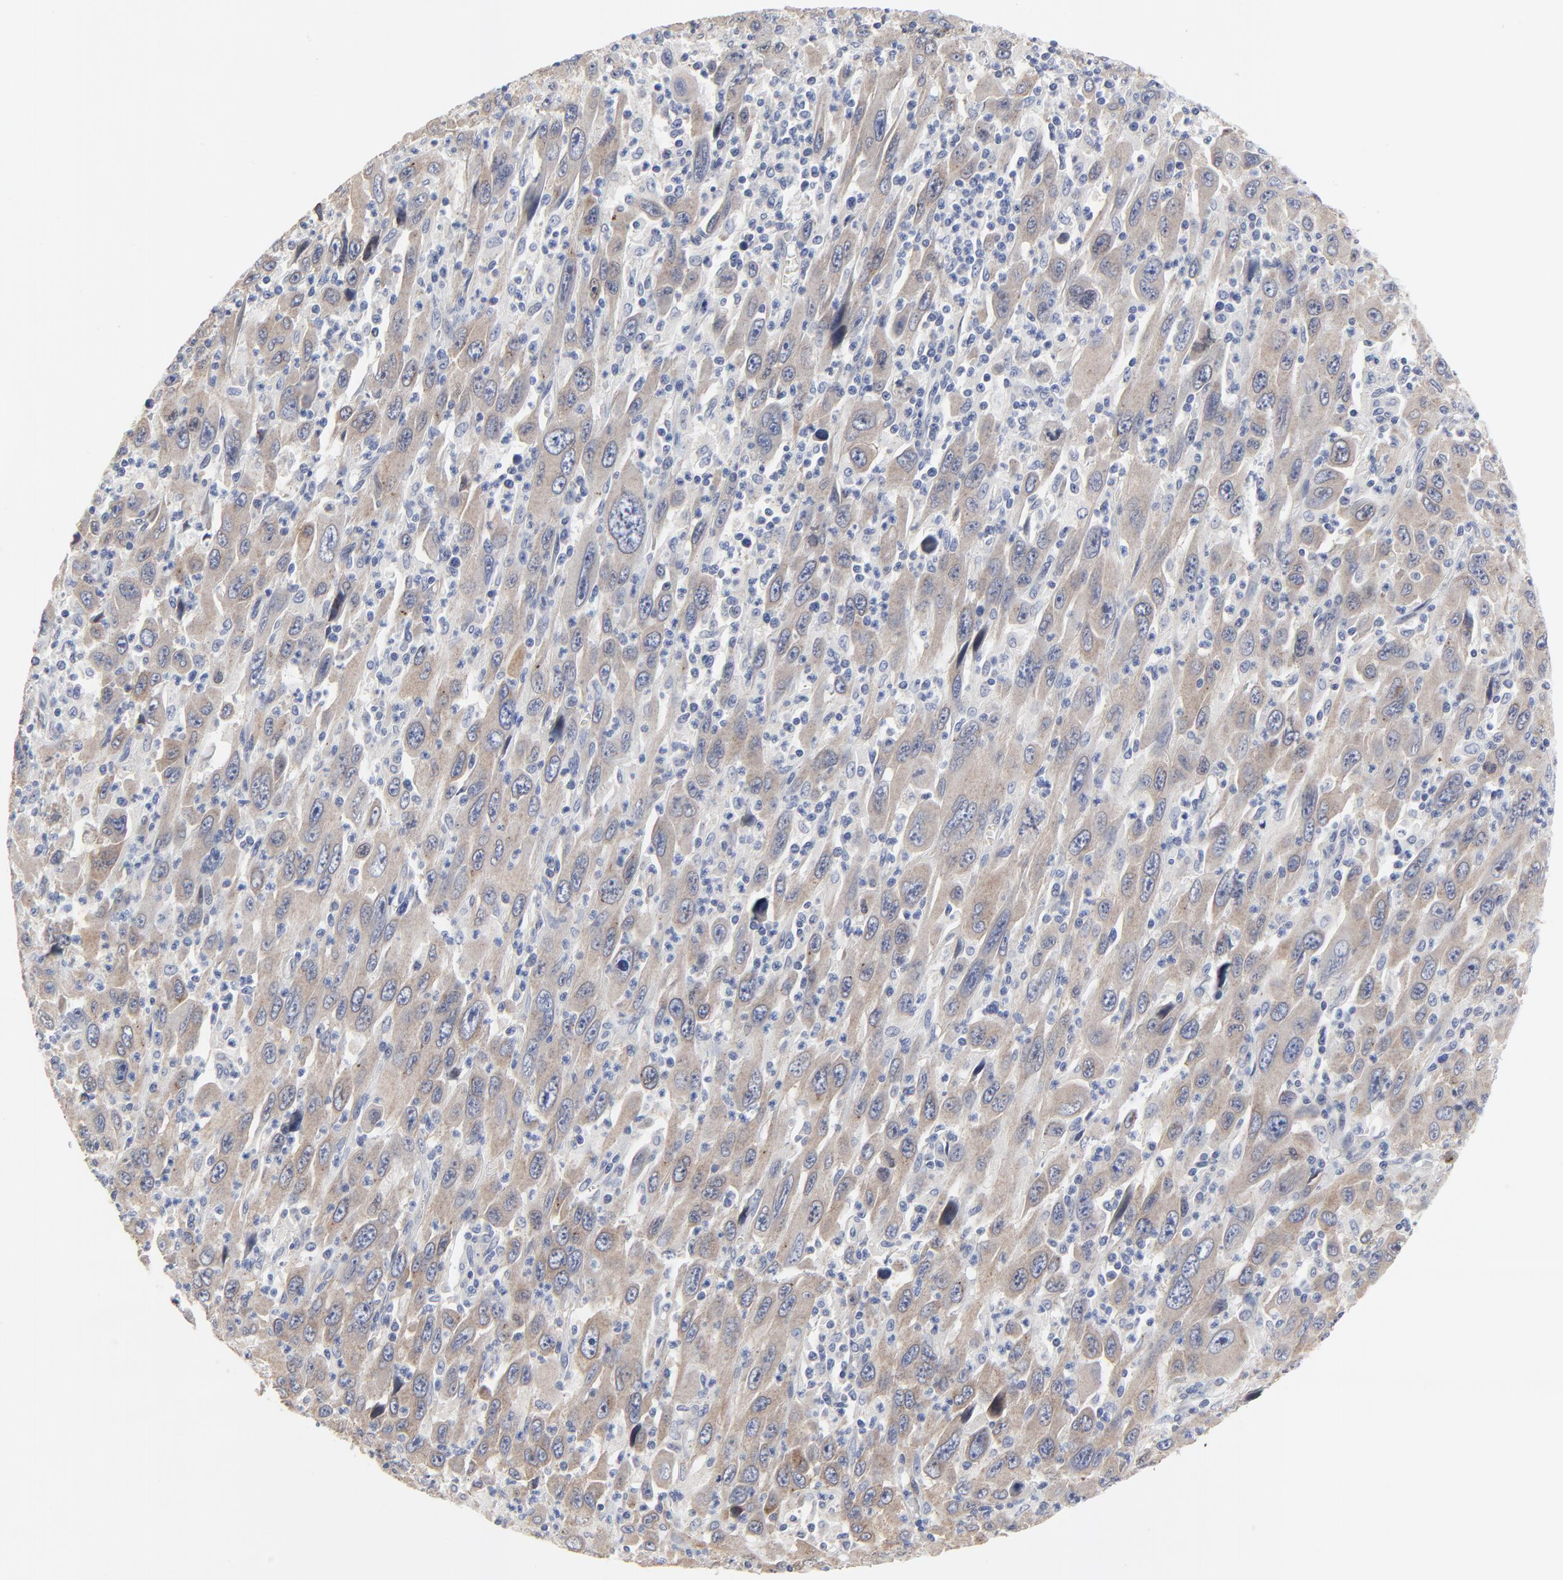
{"staining": {"intensity": "moderate", "quantity": "25%-75%", "location": "cytoplasmic/membranous"}, "tissue": "melanoma", "cell_type": "Tumor cells", "image_type": "cancer", "snomed": [{"axis": "morphology", "description": "Malignant melanoma, Metastatic site"}, {"axis": "topography", "description": "Skin"}], "caption": "A medium amount of moderate cytoplasmic/membranous expression is appreciated in about 25%-75% of tumor cells in malignant melanoma (metastatic site) tissue. (IHC, brightfield microscopy, high magnification).", "gene": "NLGN3", "patient": {"sex": "female", "age": 56}}